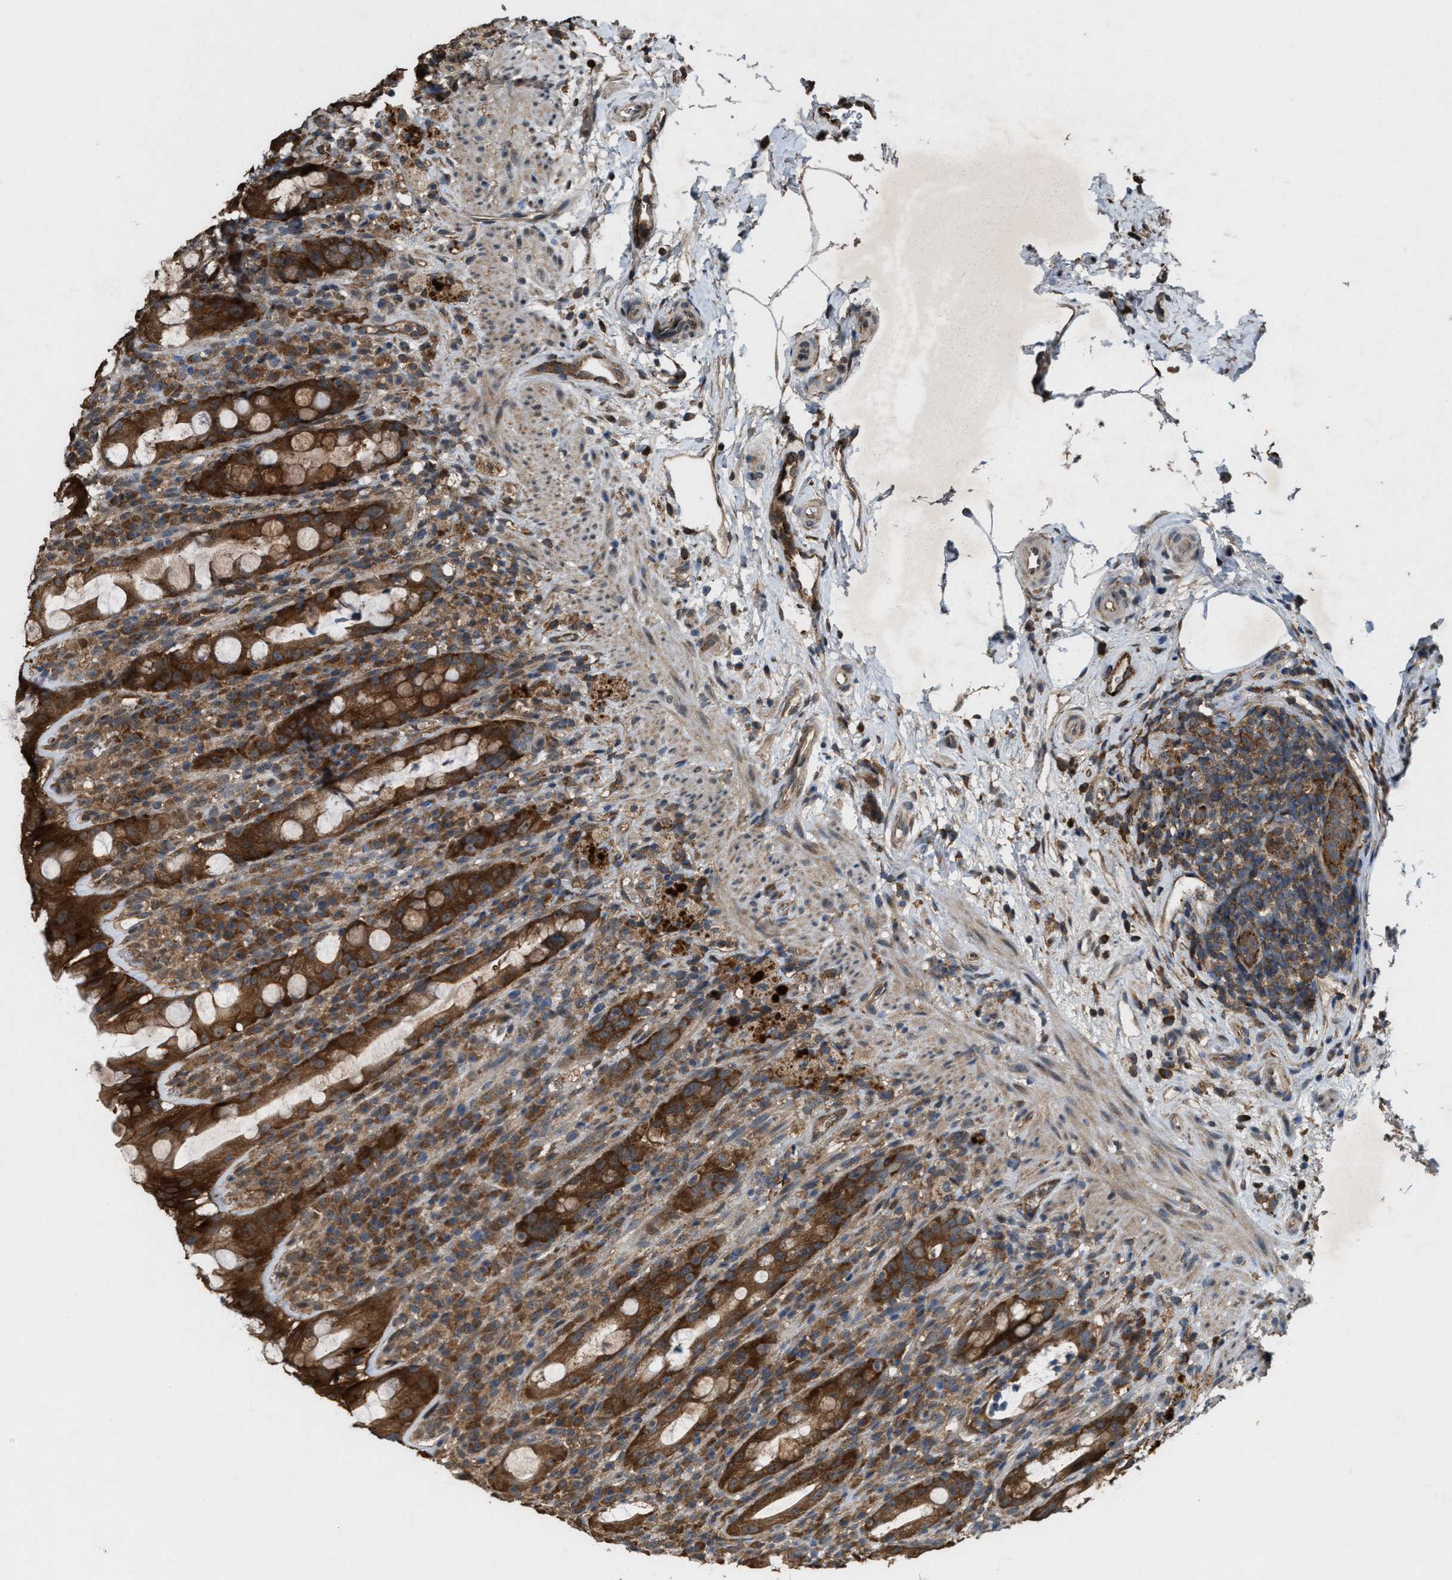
{"staining": {"intensity": "strong", "quantity": ">75%", "location": "cytoplasmic/membranous"}, "tissue": "rectum", "cell_type": "Glandular cells", "image_type": "normal", "snomed": [{"axis": "morphology", "description": "Normal tissue, NOS"}, {"axis": "topography", "description": "Rectum"}], "caption": "Protein expression analysis of unremarkable rectum shows strong cytoplasmic/membranous expression in about >75% of glandular cells. The staining was performed using DAB, with brown indicating positive protein expression. Nuclei are stained blue with hematoxylin.", "gene": "ARHGEF5", "patient": {"sex": "male", "age": 44}}